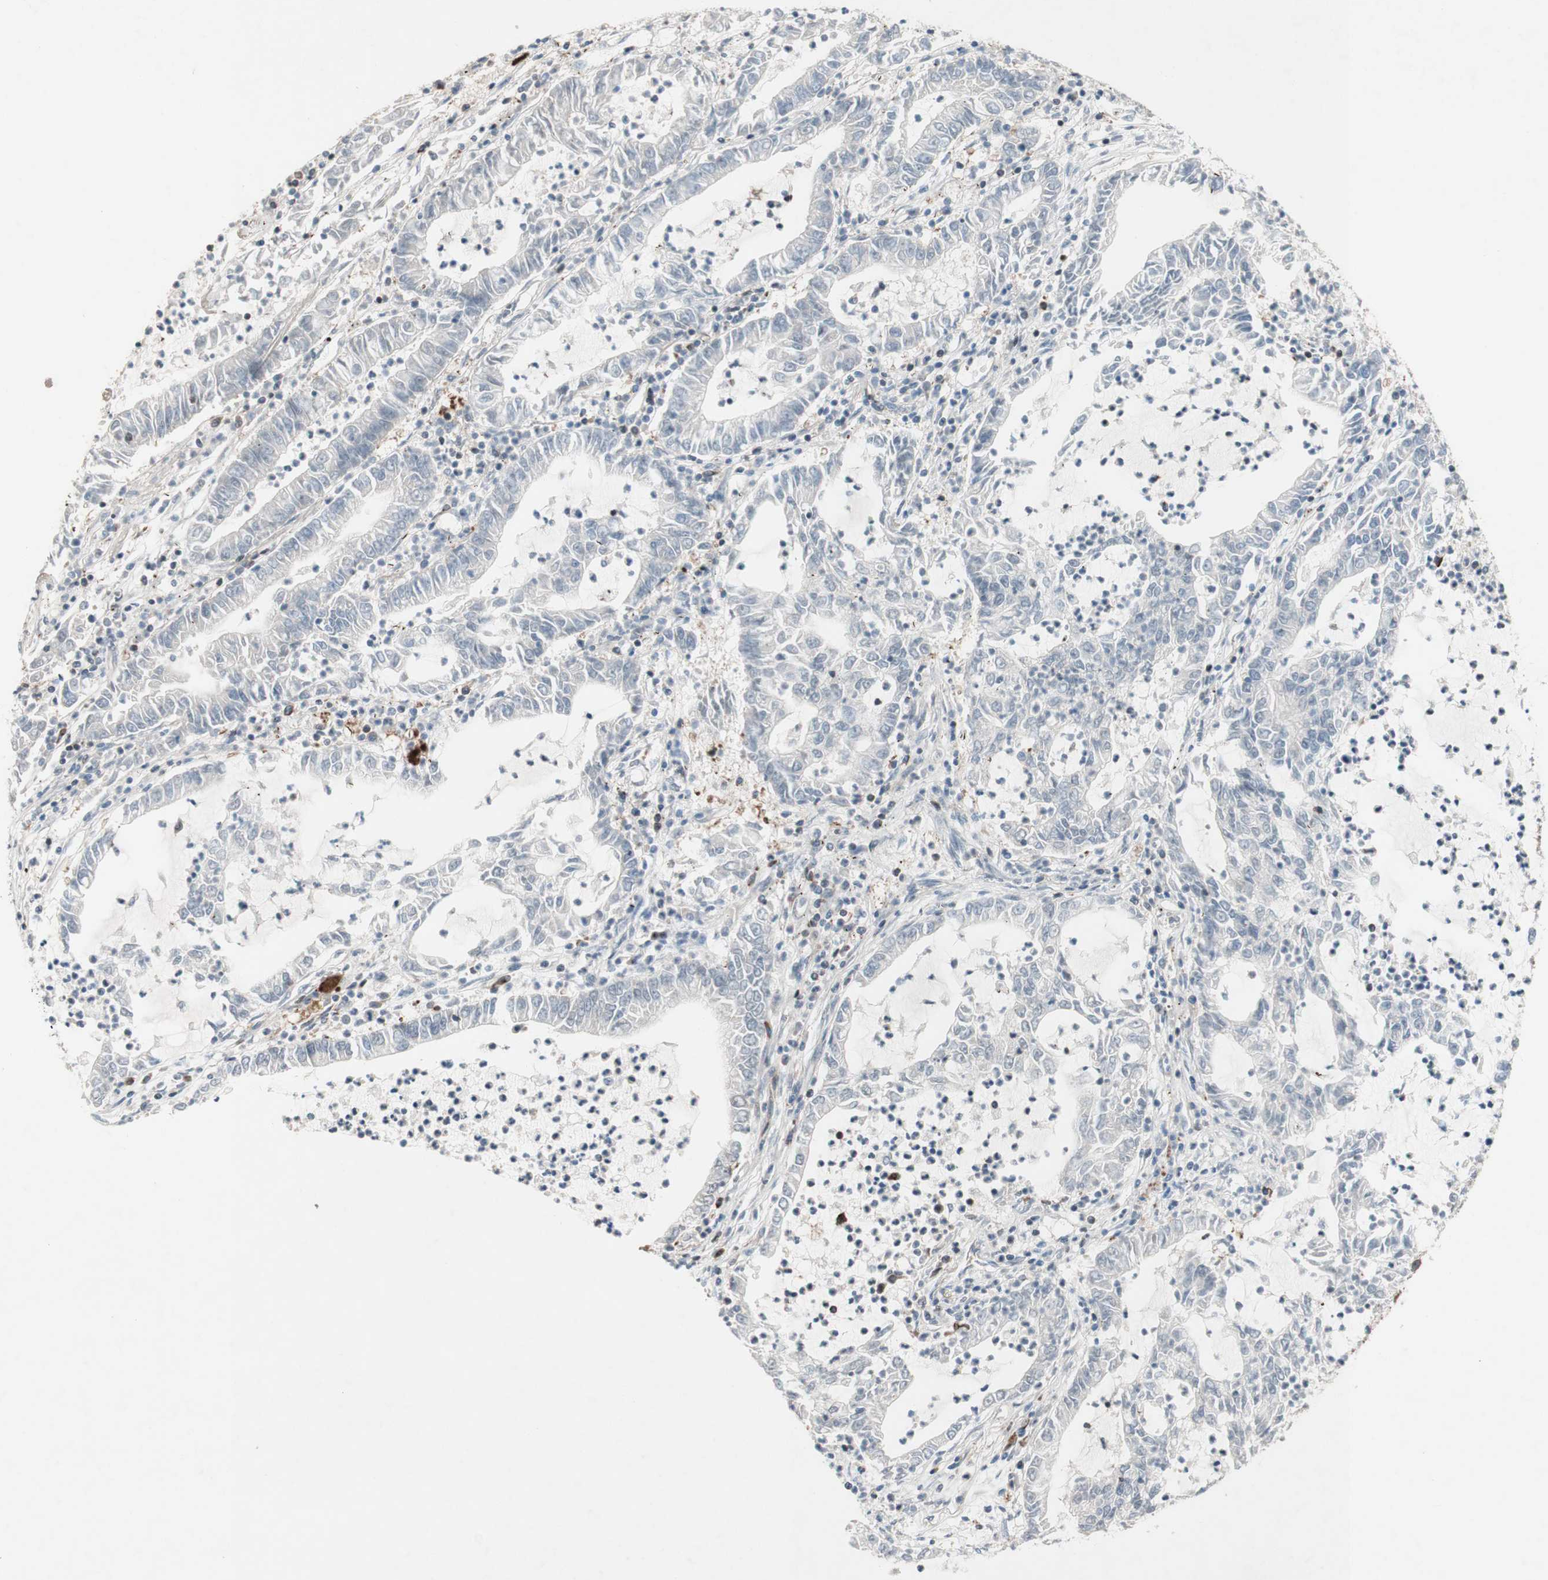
{"staining": {"intensity": "negative", "quantity": "none", "location": "none"}, "tissue": "lung cancer", "cell_type": "Tumor cells", "image_type": "cancer", "snomed": [{"axis": "morphology", "description": "Adenocarcinoma, NOS"}, {"axis": "topography", "description": "Lung"}], "caption": "This is an immunohistochemistry (IHC) image of lung adenocarcinoma. There is no staining in tumor cells.", "gene": "CCN4", "patient": {"sex": "female", "age": 51}}